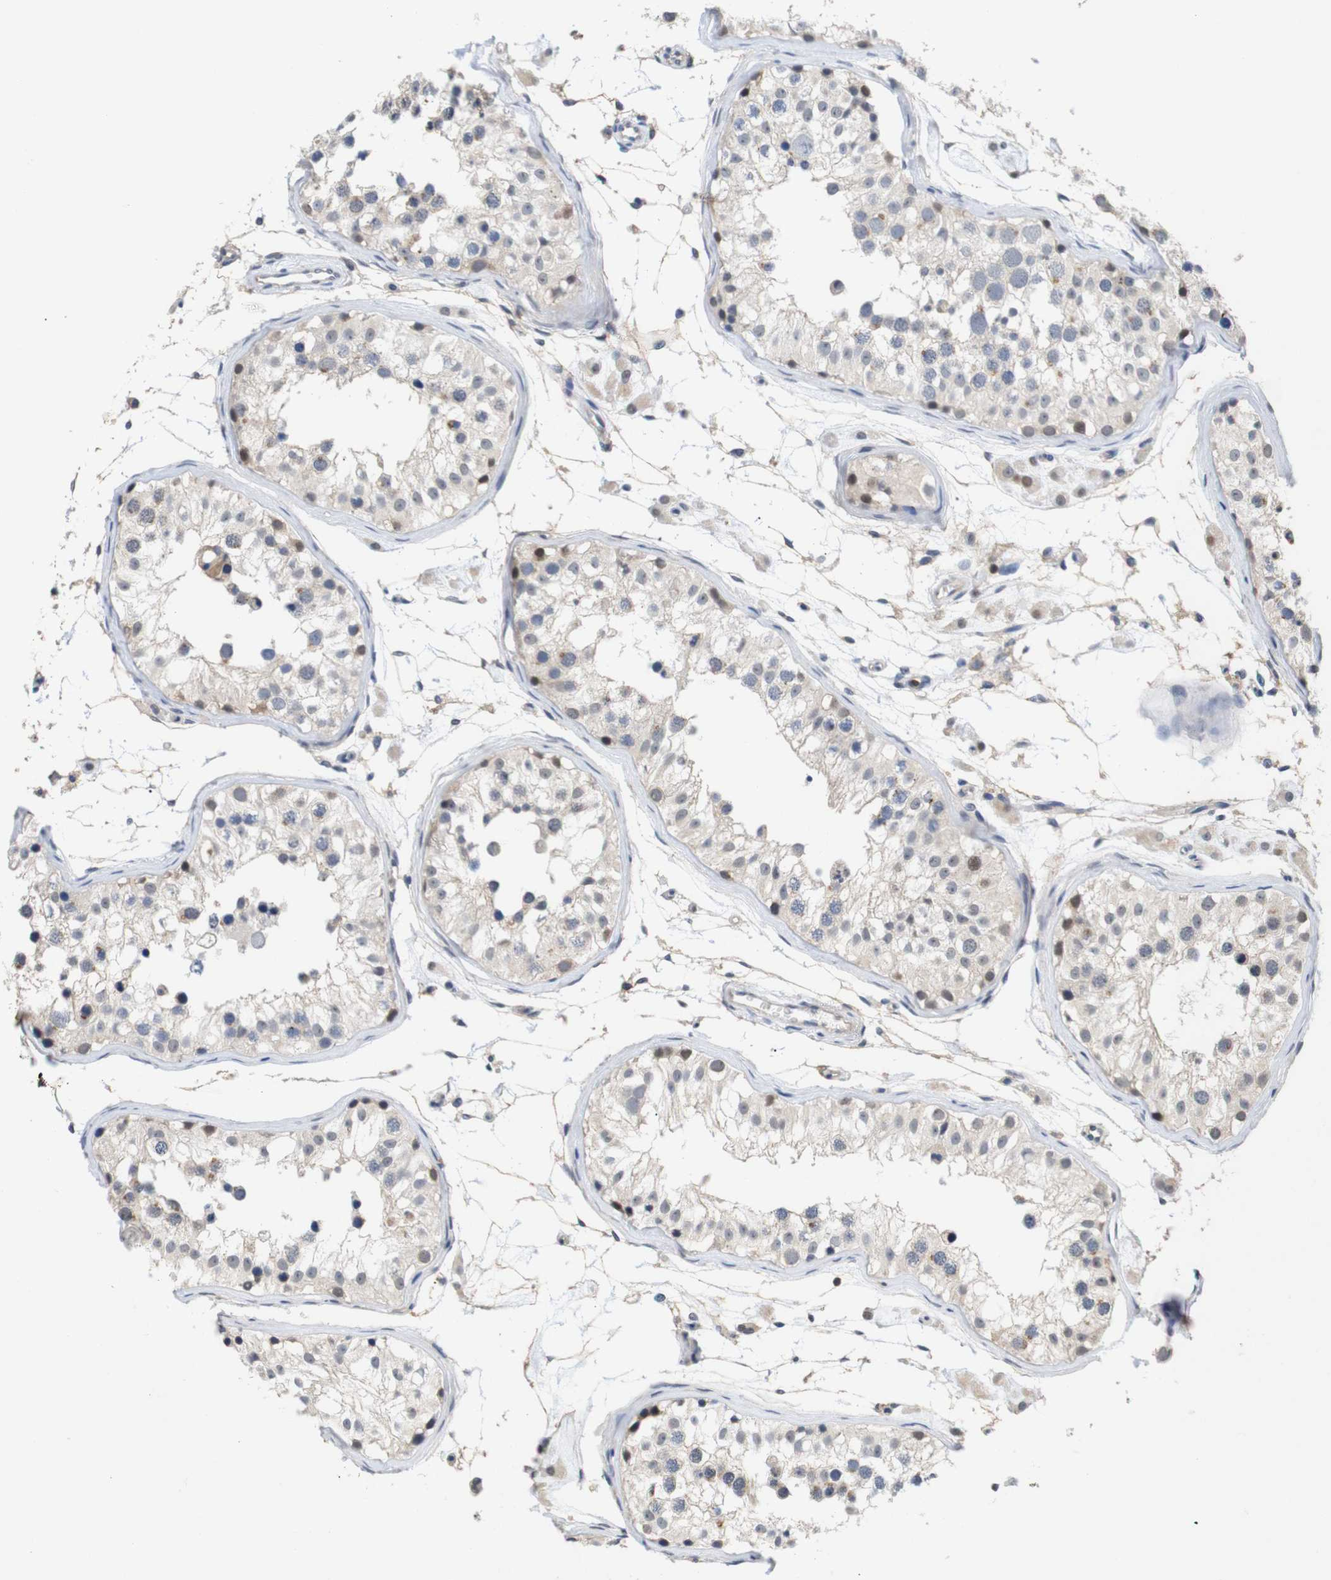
{"staining": {"intensity": "weak", "quantity": "25%-75%", "location": "cytoplasmic/membranous,nuclear"}, "tissue": "testis", "cell_type": "Cells in seminiferous ducts", "image_type": "normal", "snomed": [{"axis": "morphology", "description": "Normal tissue, NOS"}, {"axis": "morphology", "description": "Adenocarcinoma, metastatic, NOS"}, {"axis": "topography", "description": "Testis"}], "caption": "The image shows a brown stain indicating the presence of a protein in the cytoplasmic/membranous,nuclear of cells in seminiferous ducts in testis.", "gene": "BRWD3", "patient": {"sex": "male", "age": 26}}